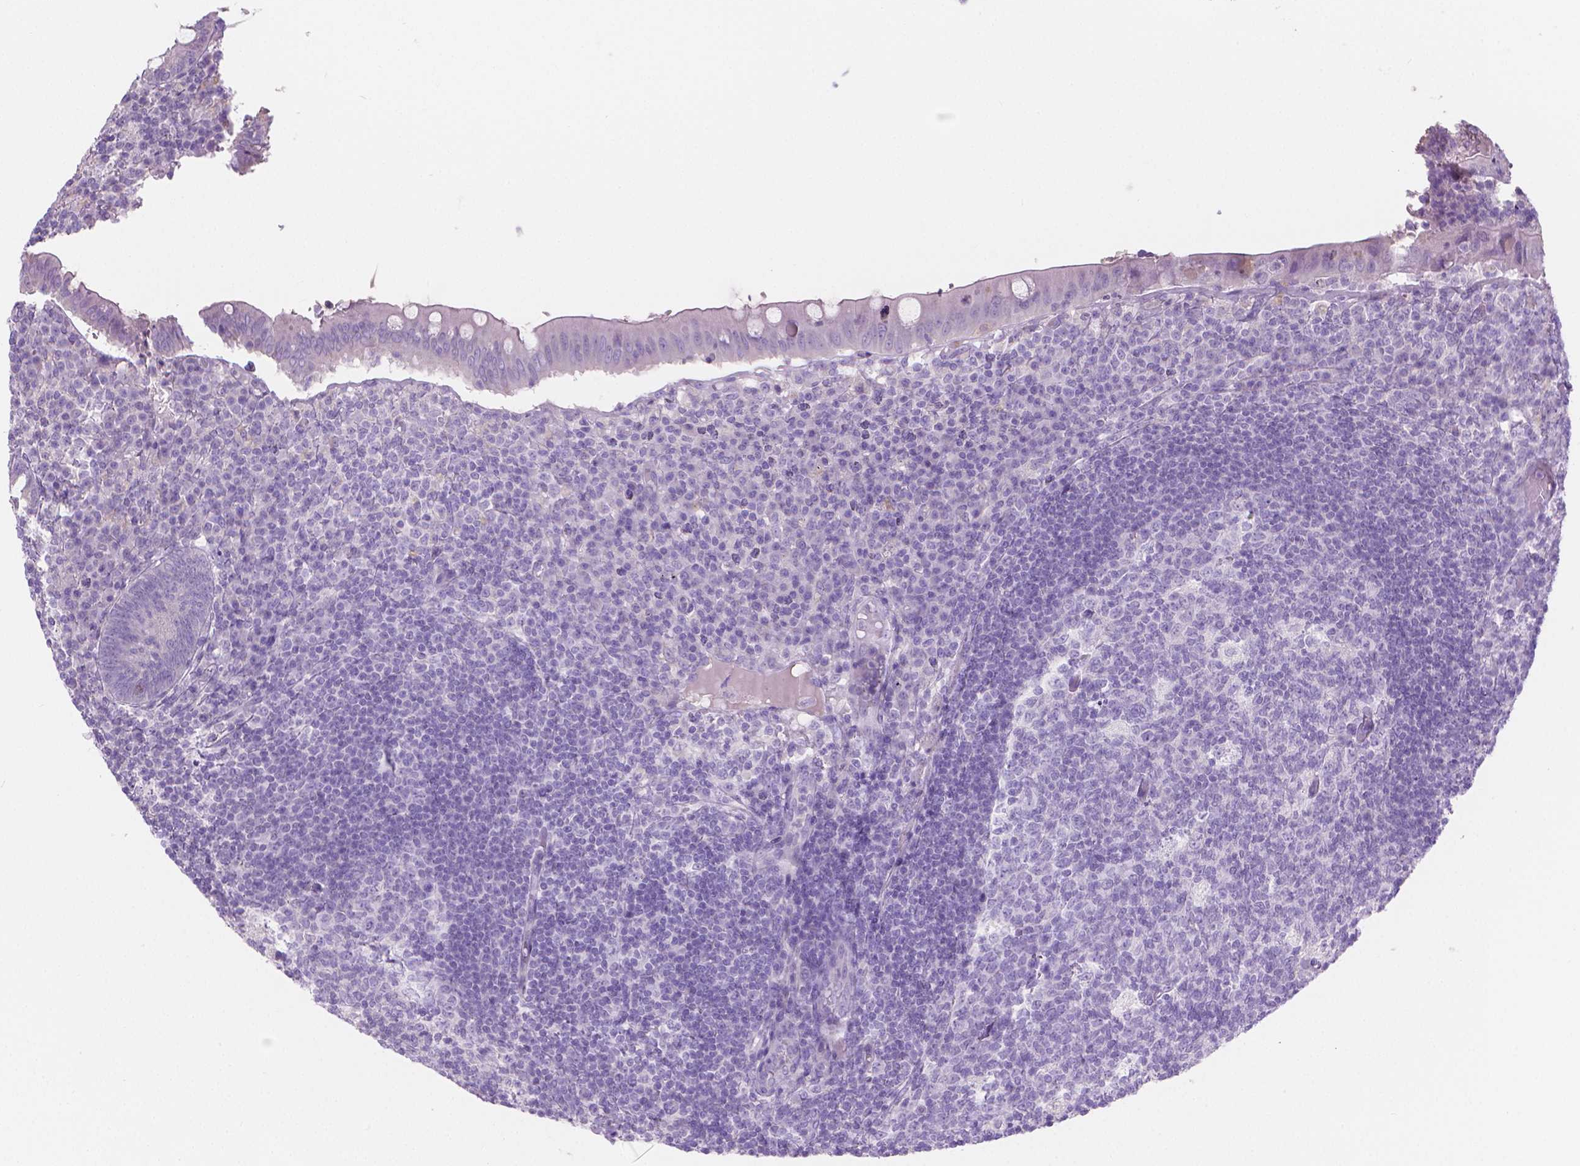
{"staining": {"intensity": "negative", "quantity": "none", "location": "none"}, "tissue": "appendix", "cell_type": "Glandular cells", "image_type": "normal", "snomed": [{"axis": "morphology", "description": "Normal tissue, NOS"}, {"axis": "topography", "description": "Appendix"}], "caption": "DAB immunohistochemical staining of normal human appendix demonstrates no significant staining in glandular cells. (Stains: DAB (3,3'-diaminobenzidine) immunohistochemistry with hematoxylin counter stain, Microscopy: brightfield microscopy at high magnification).", "gene": "CABCOCO1", "patient": {"sex": "male", "age": 18}}